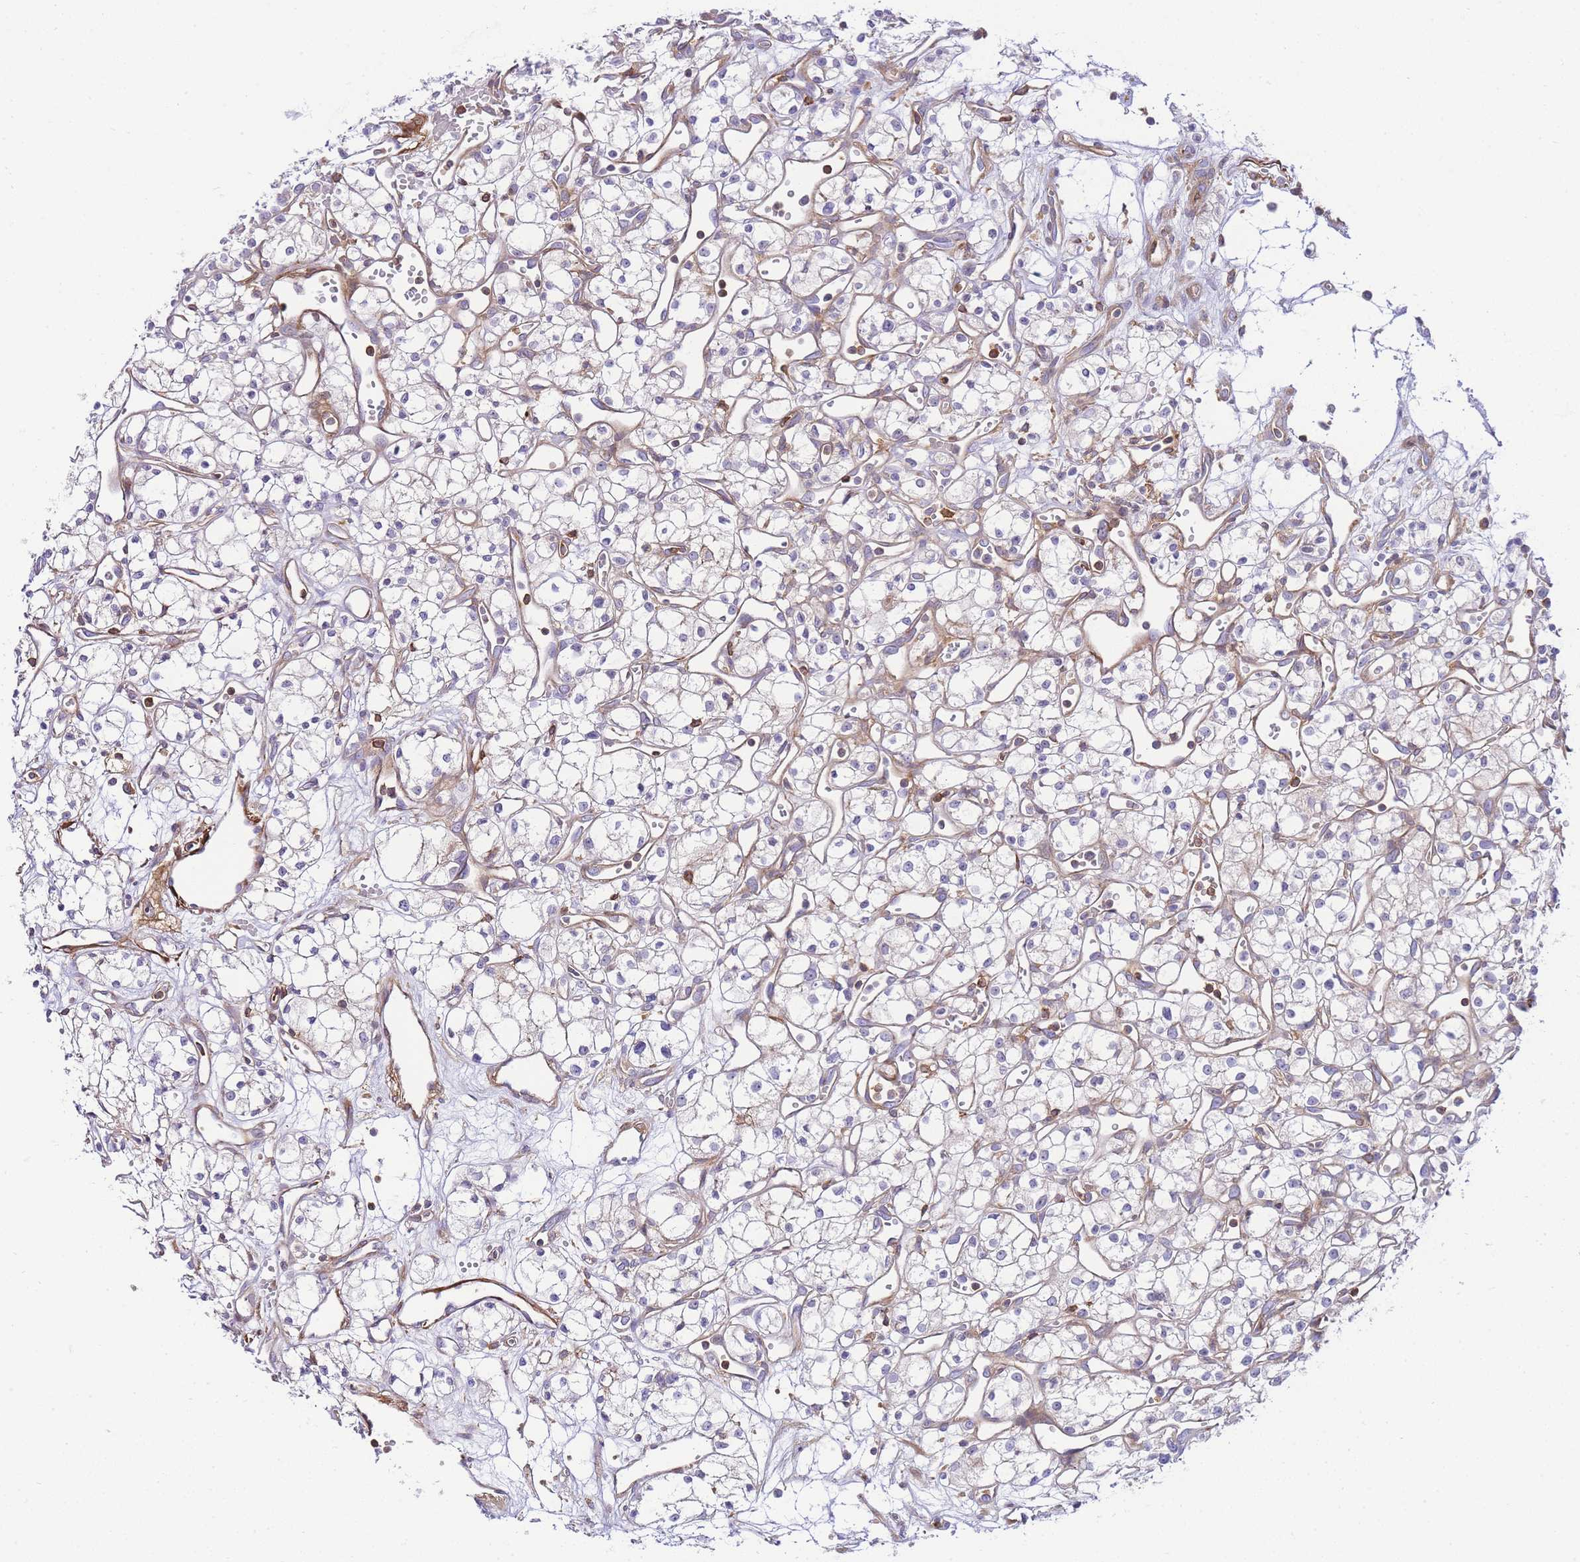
{"staining": {"intensity": "negative", "quantity": "none", "location": "none"}, "tissue": "renal cancer", "cell_type": "Tumor cells", "image_type": "cancer", "snomed": [{"axis": "morphology", "description": "Adenocarcinoma, NOS"}, {"axis": "topography", "description": "Kidney"}], "caption": "Renal cancer stained for a protein using immunohistochemistry demonstrates no expression tumor cells.", "gene": "FBN3", "patient": {"sex": "male", "age": 59}}